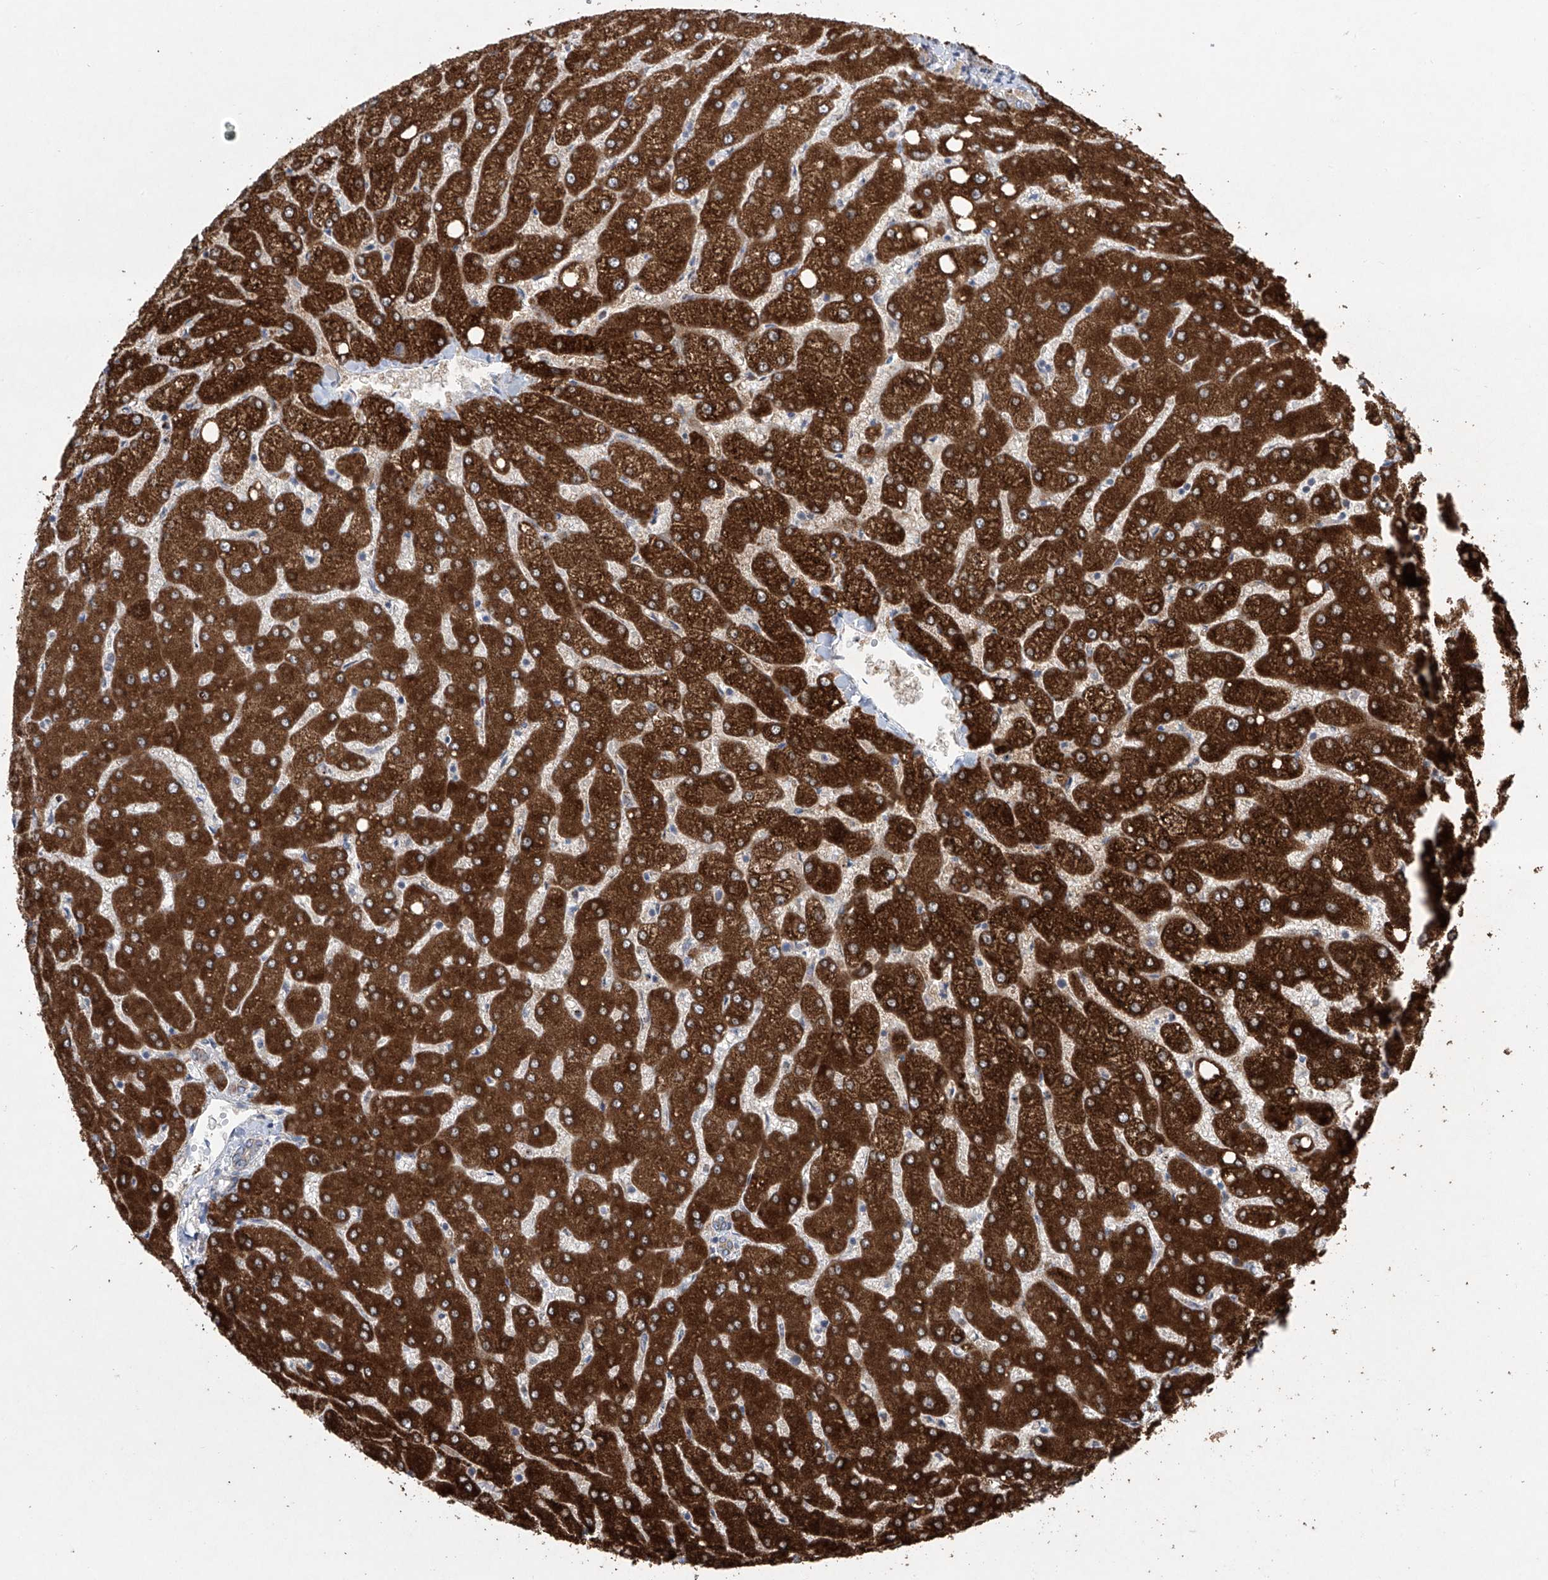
{"staining": {"intensity": "weak", "quantity": "25%-75%", "location": "cytoplasmic/membranous"}, "tissue": "liver", "cell_type": "Cholangiocytes", "image_type": "normal", "snomed": [{"axis": "morphology", "description": "Normal tissue, NOS"}, {"axis": "topography", "description": "Liver"}], "caption": "Brown immunohistochemical staining in unremarkable human liver reveals weak cytoplasmic/membranous expression in about 25%-75% of cholangiocytes.", "gene": "KLC4", "patient": {"sex": "female", "age": 54}}